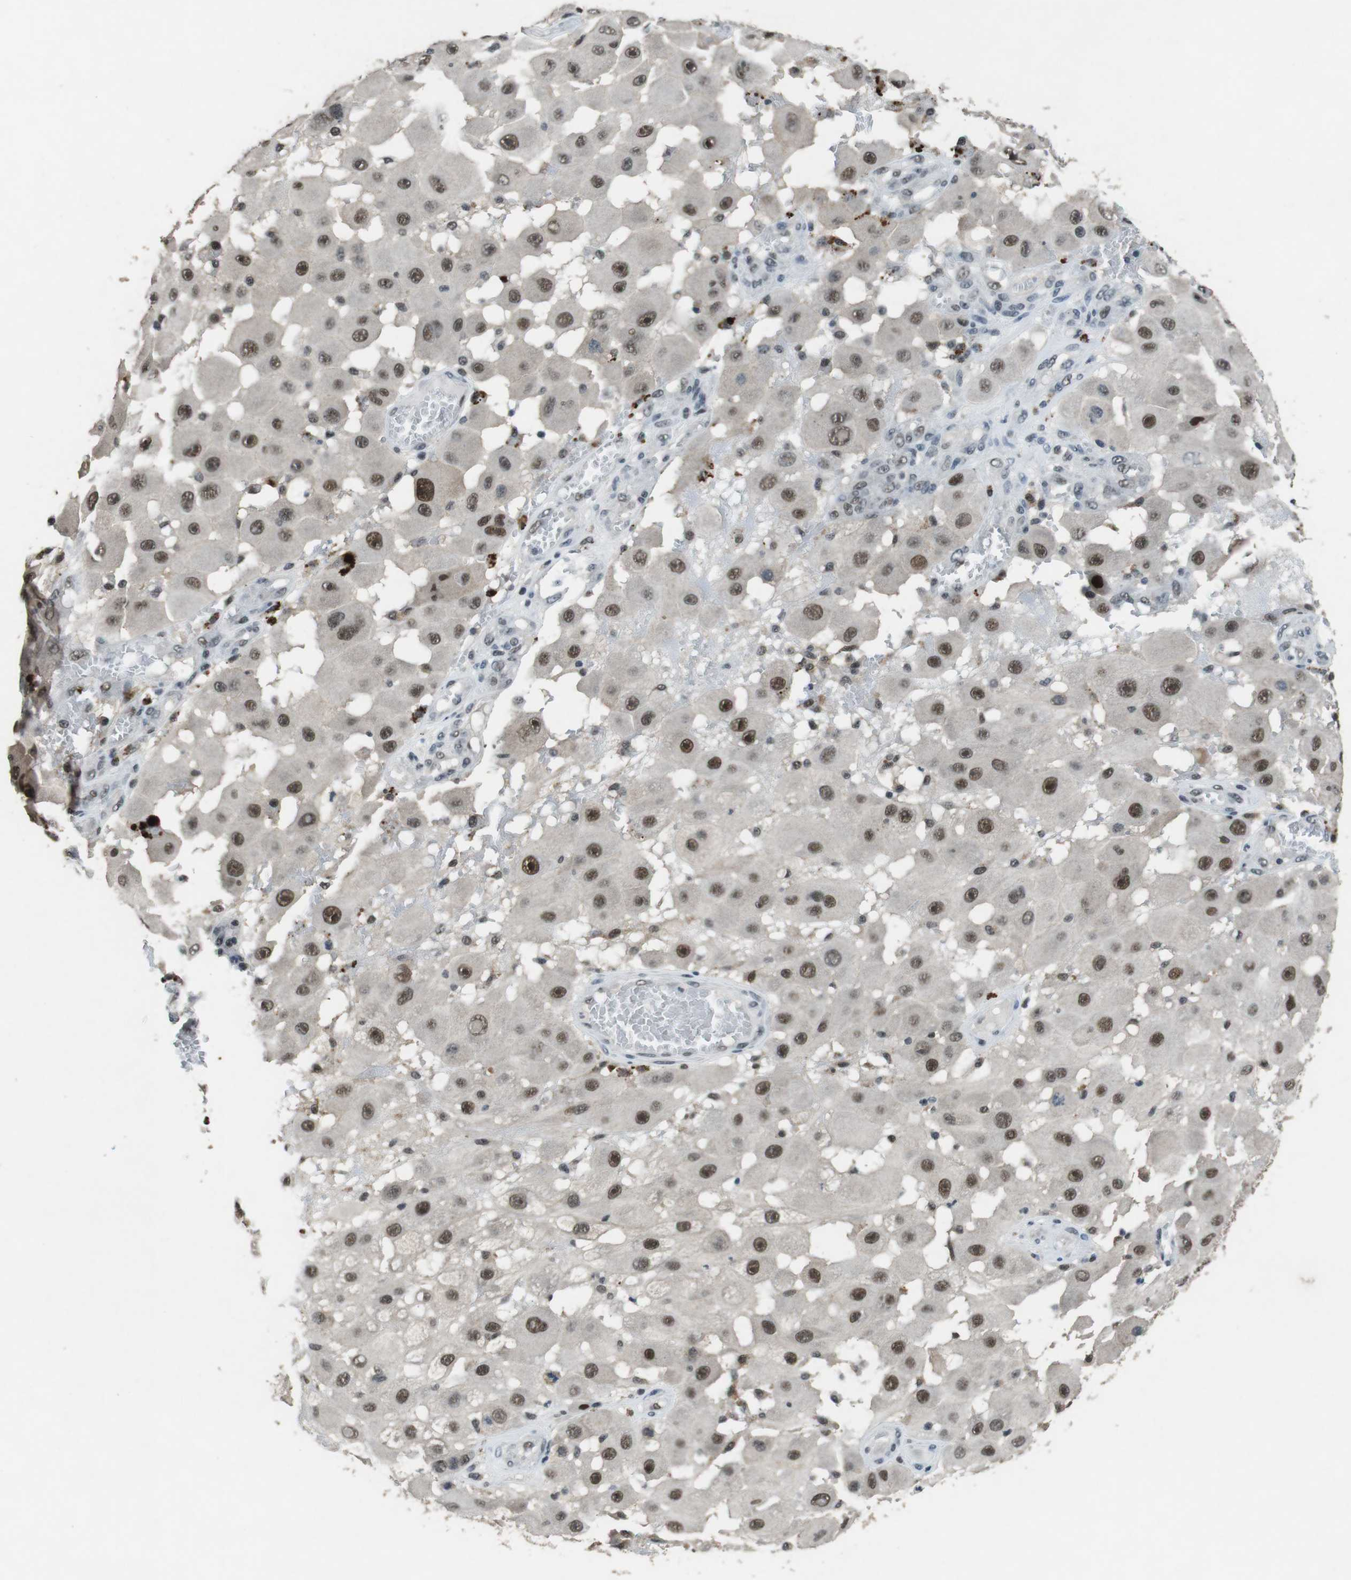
{"staining": {"intensity": "moderate", "quantity": ">75%", "location": "nuclear"}, "tissue": "melanoma", "cell_type": "Tumor cells", "image_type": "cancer", "snomed": [{"axis": "morphology", "description": "Malignant melanoma, NOS"}, {"axis": "topography", "description": "Skin"}], "caption": "Melanoma stained for a protein shows moderate nuclear positivity in tumor cells. Nuclei are stained in blue.", "gene": "USP7", "patient": {"sex": "female", "age": 81}}